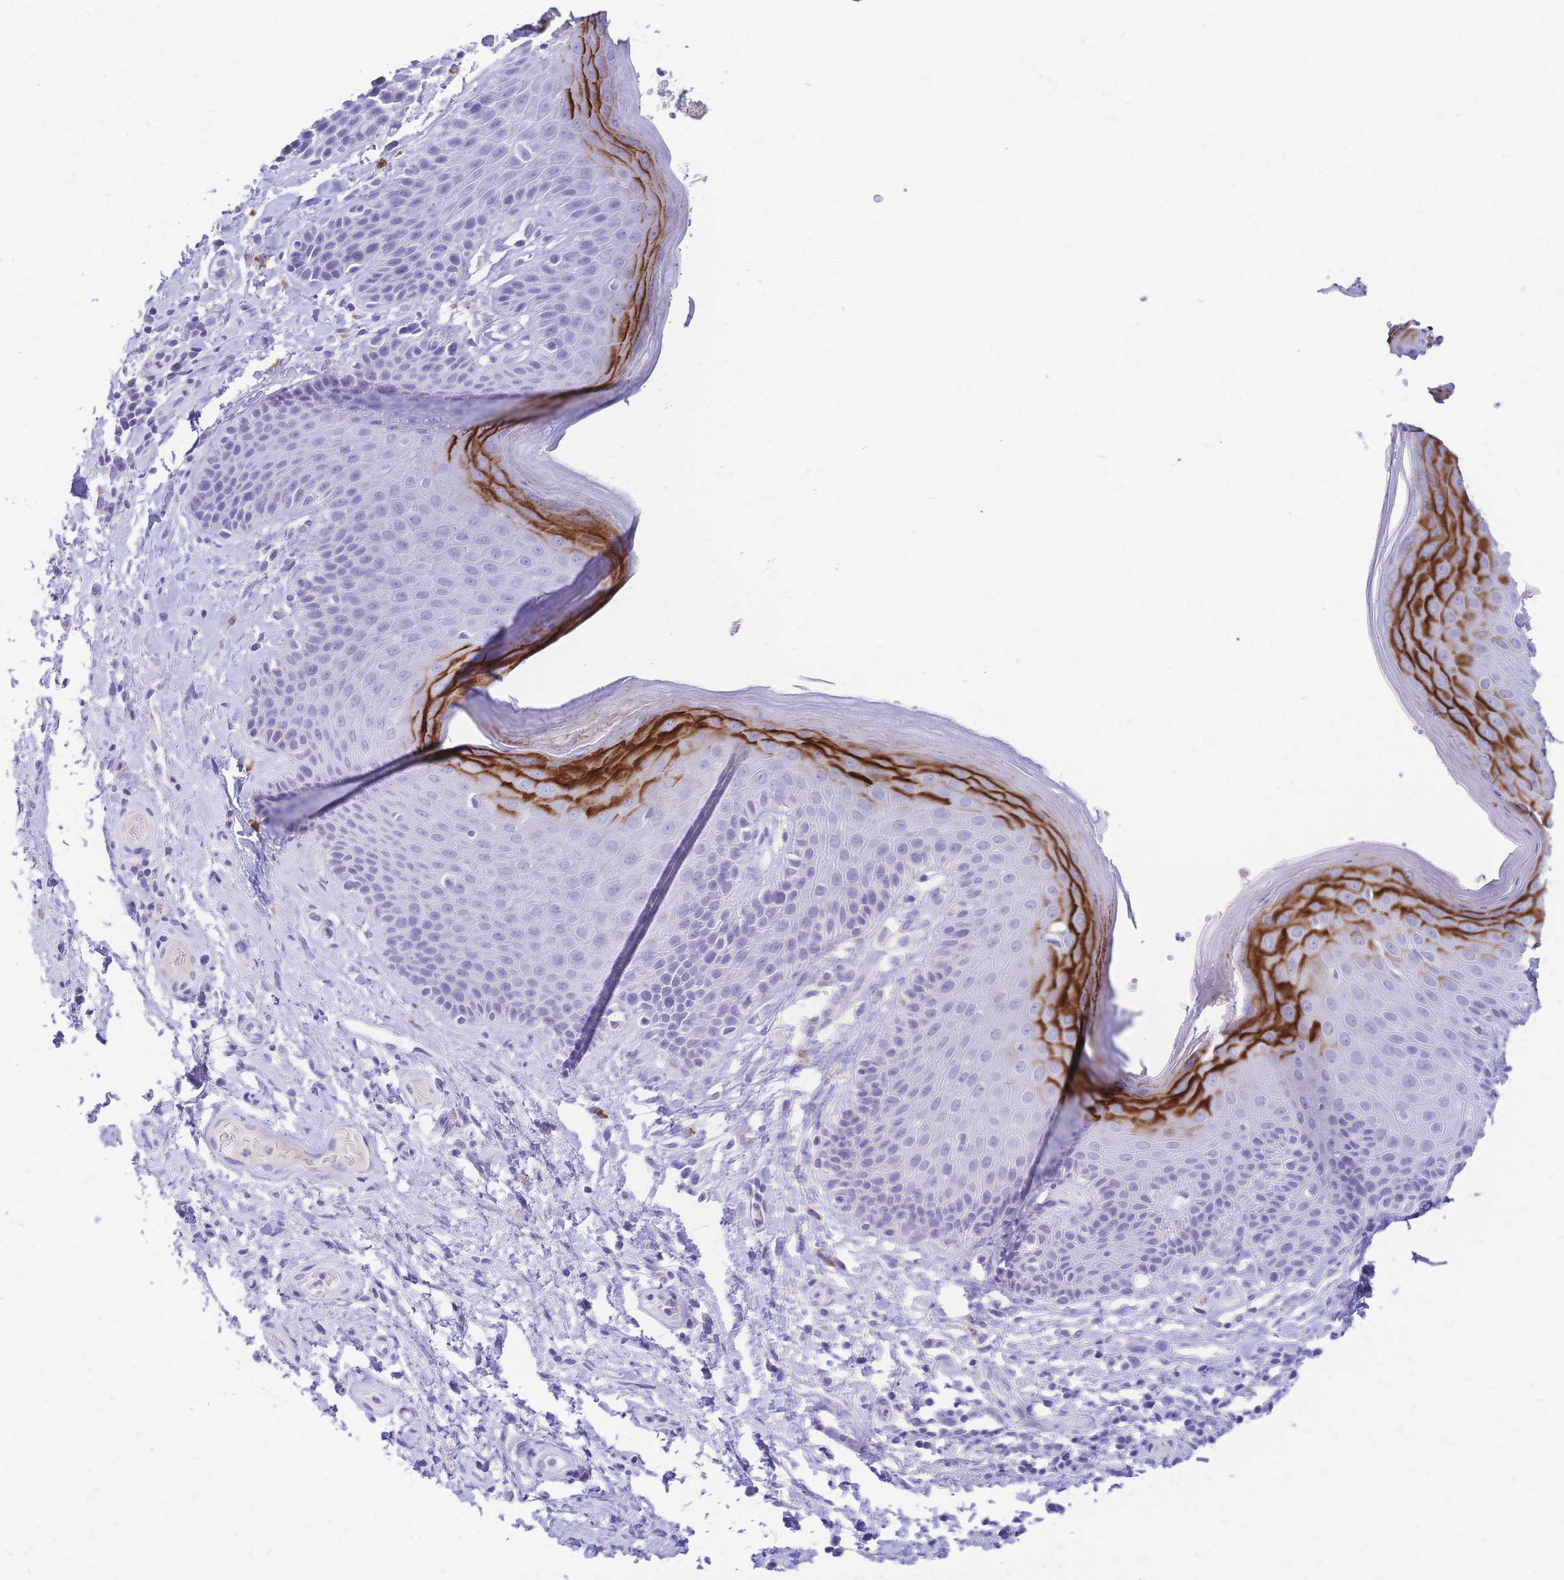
{"staining": {"intensity": "strong", "quantity": "<25%", "location": "cytoplasmic/membranous"}, "tissue": "skin", "cell_type": "Epidermal cells", "image_type": "normal", "snomed": [{"axis": "morphology", "description": "Normal tissue, NOS"}, {"axis": "topography", "description": "Anal"}, {"axis": "topography", "description": "Peripheral nerve tissue"}], "caption": "Immunohistochemistry of normal skin displays medium levels of strong cytoplasmic/membranous staining in about <25% of epidermal cells. (IHC, brightfield microscopy, high magnification).", "gene": "FA2H", "patient": {"sex": "male", "age": 51}}